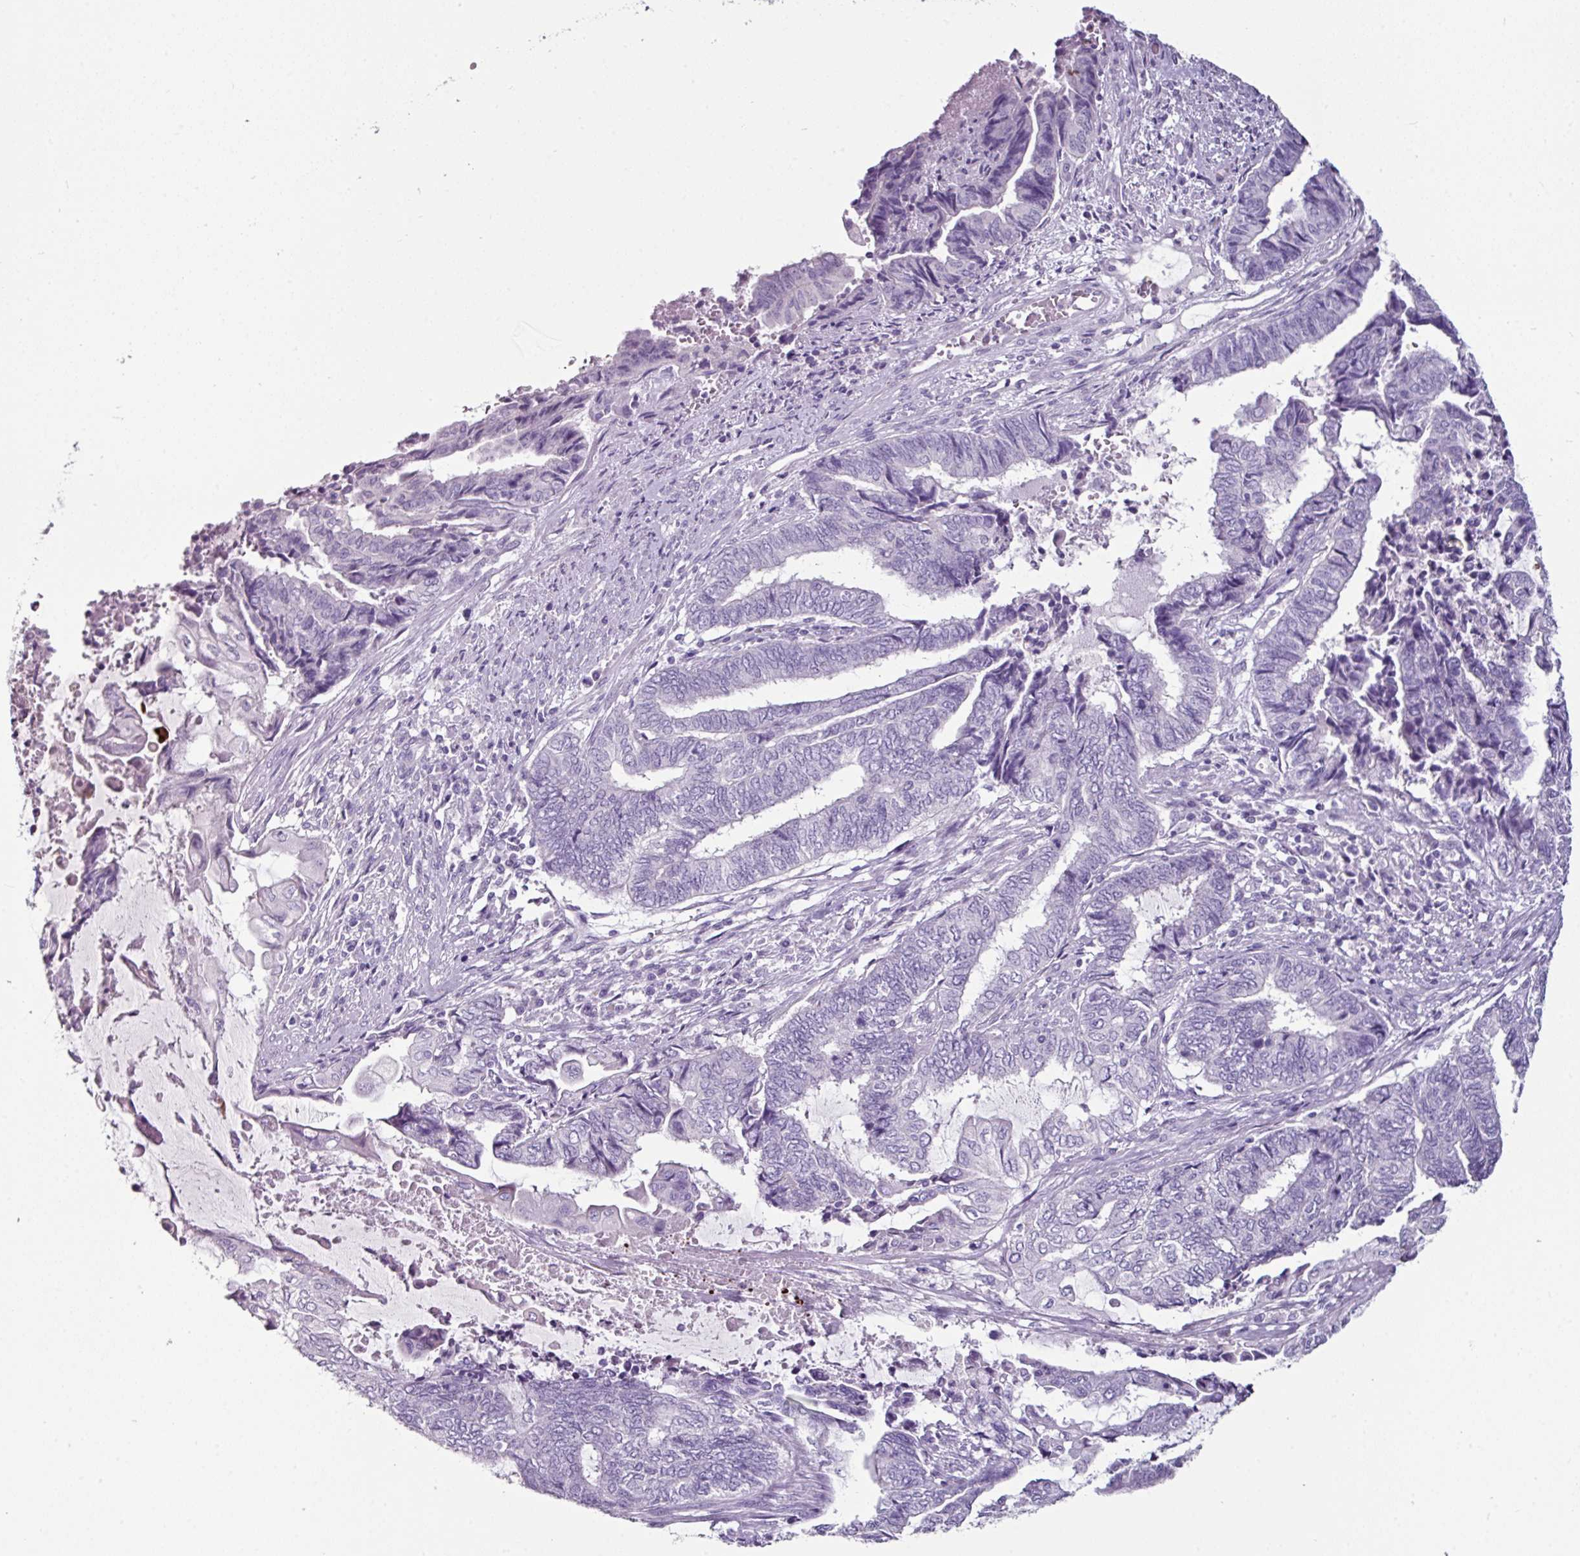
{"staining": {"intensity": "negative", "quantity": "none", "location": "none"}, "tissue": "endometrial cancer", "cell_type": "Tumor cells", "image_type": "cancer", "snomed": [{"axis": "morphology", "description": "Adenocarcinoma, NOS"}, {"axis": "topography", "description": "Uterus"}, {"axis": "topography", "description": "Endometrium"}], "caption": "Tumor cells show no significant protein expression in endometrial cancer.", "gene": "GLP2R", "patient": {"sex": "female", "age": 70}}